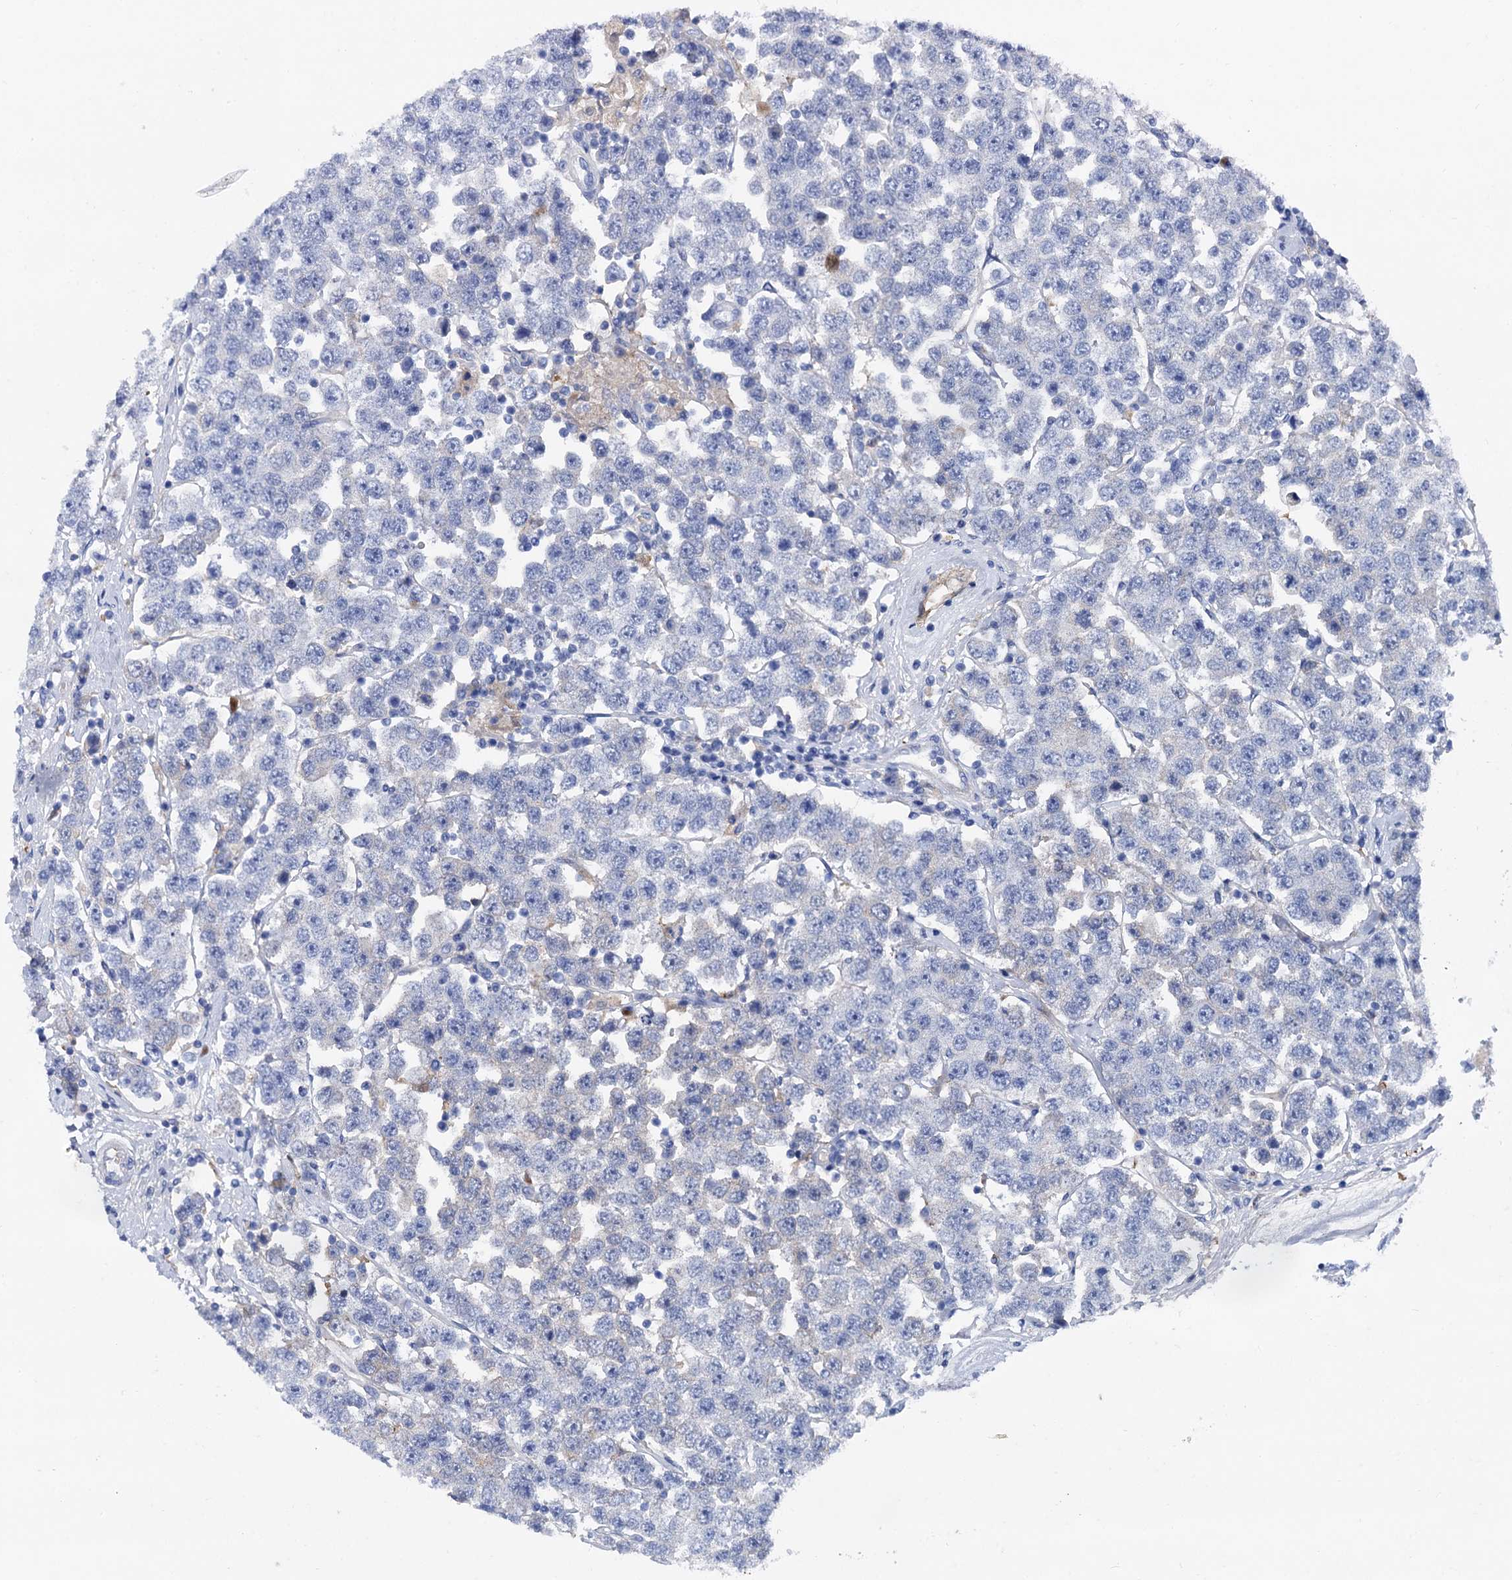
{"staining": {"intensity": "negative", "quantity": "none", "location": "none"}, "tissue": "testis cancer", "cell_type": "Tumor cells", "image_type": "cancer", "snomed": [{"axis": "morphology", "description": "Seminoma, NOS"}, {"axis": "topography", "description": "Testis"}], "caption": "DAB (3,3'-diaminobenzidine) immunohistochemical staining of testis cancer (seminoma) demonstrates no significant expression in tumor cells.", "gene": "TMEM72", "patient": {"sex": "male", "age": 28}}